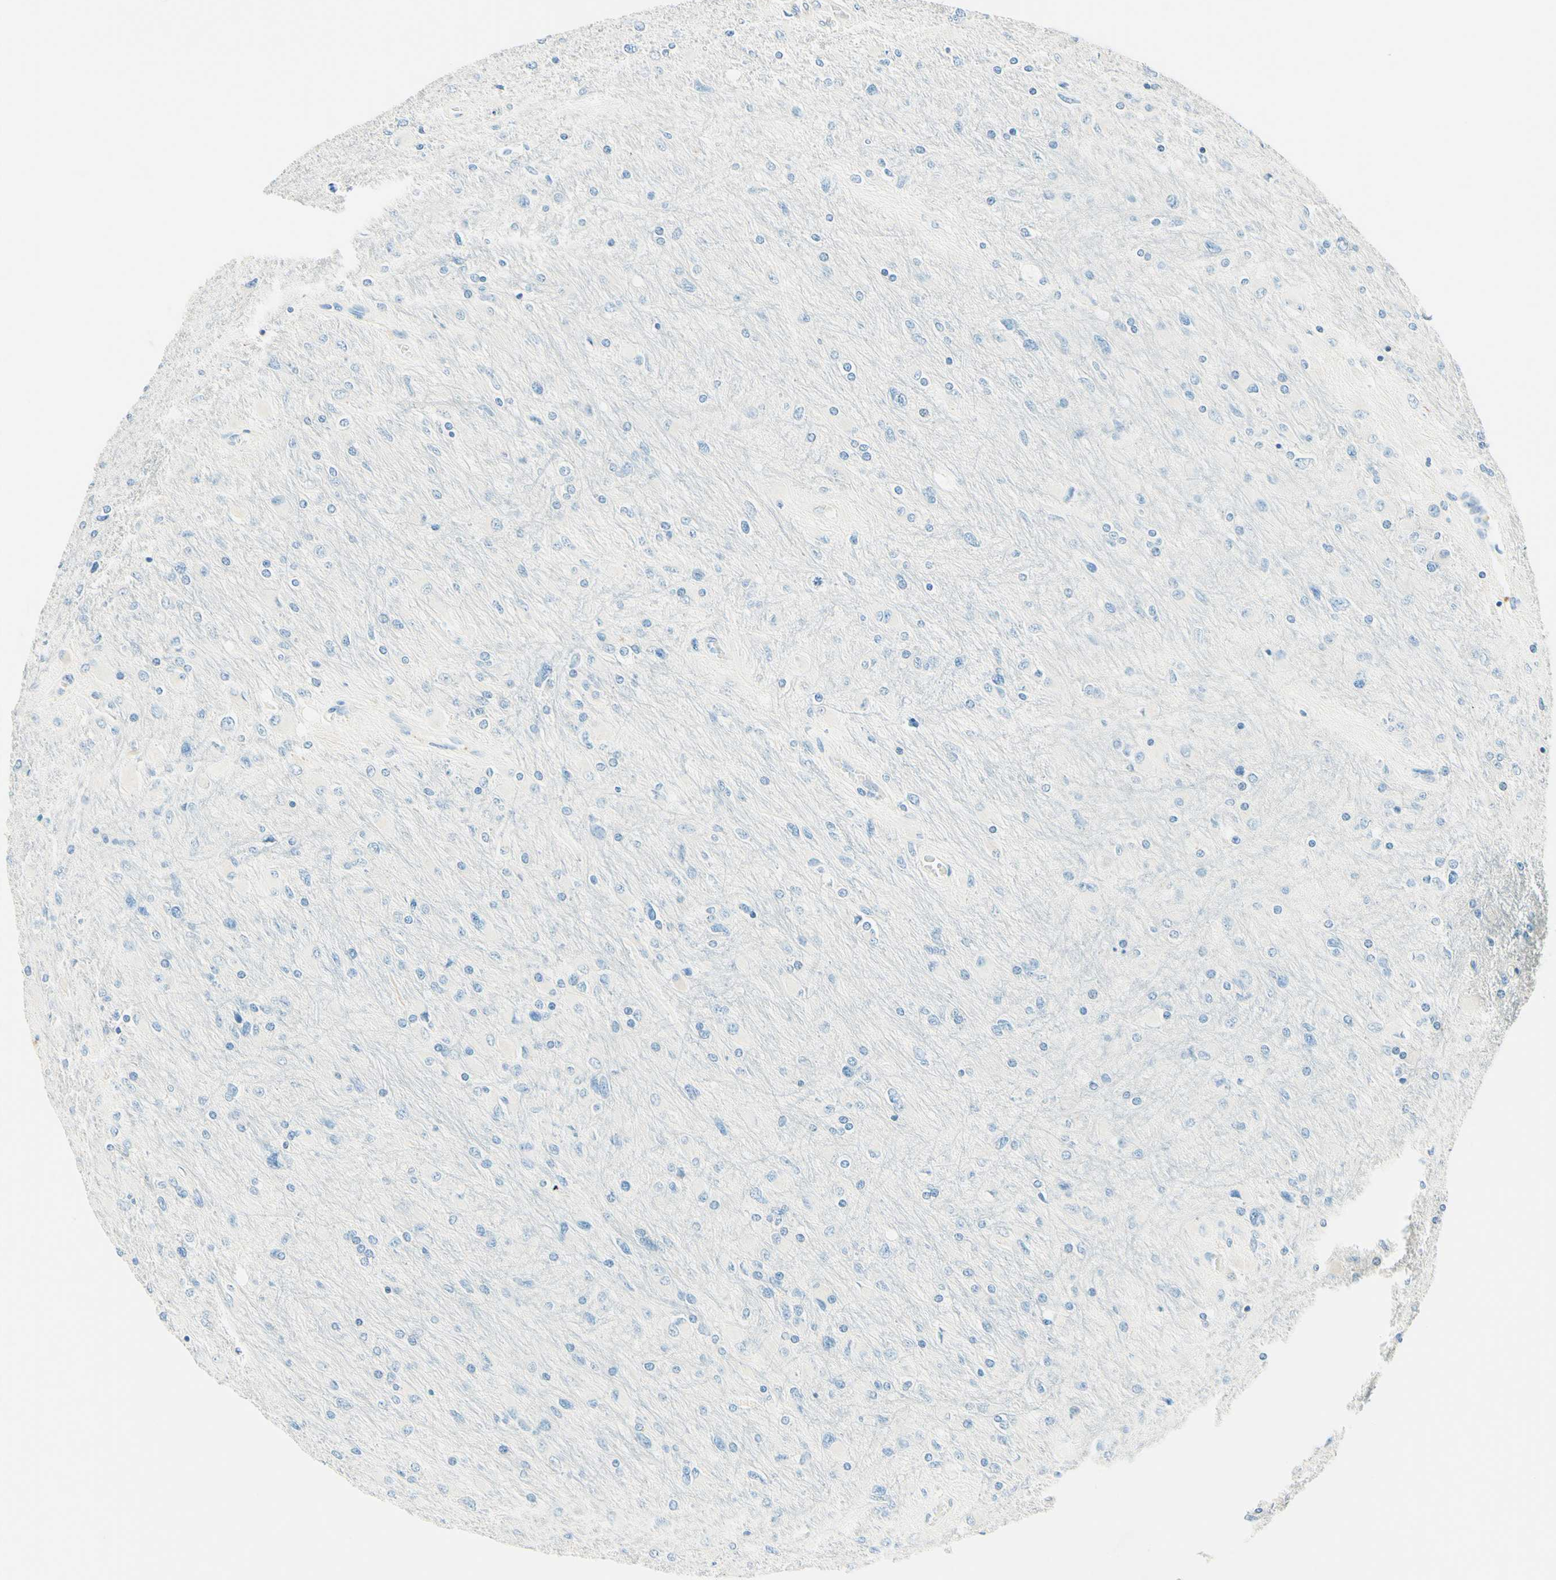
{"staining": {"intensity": "negative", "quantity": "none", "location": "none"}, "tissue": "glioma", "cell_type": "Tumor cells", "image_type": "cancer", "snomed": [{"axis": "morphology", "description": "Glioma, malignant, High grade"}, {"axis": "topography", "description": "Cerebral cortex"}], "caption": "IHC image of neoplastic tissue: malignant glioma (high-grade) stained with DAB (3,3'-diaminobenzidine) demonstrates no significant protein expression in tumor cells. (DAB (3,3'-diaminobenzidine) immunohistochemistry (IHC), high magnification).", "gene": "TAOK2", "patient": {"sex": "female", "age": 36}}